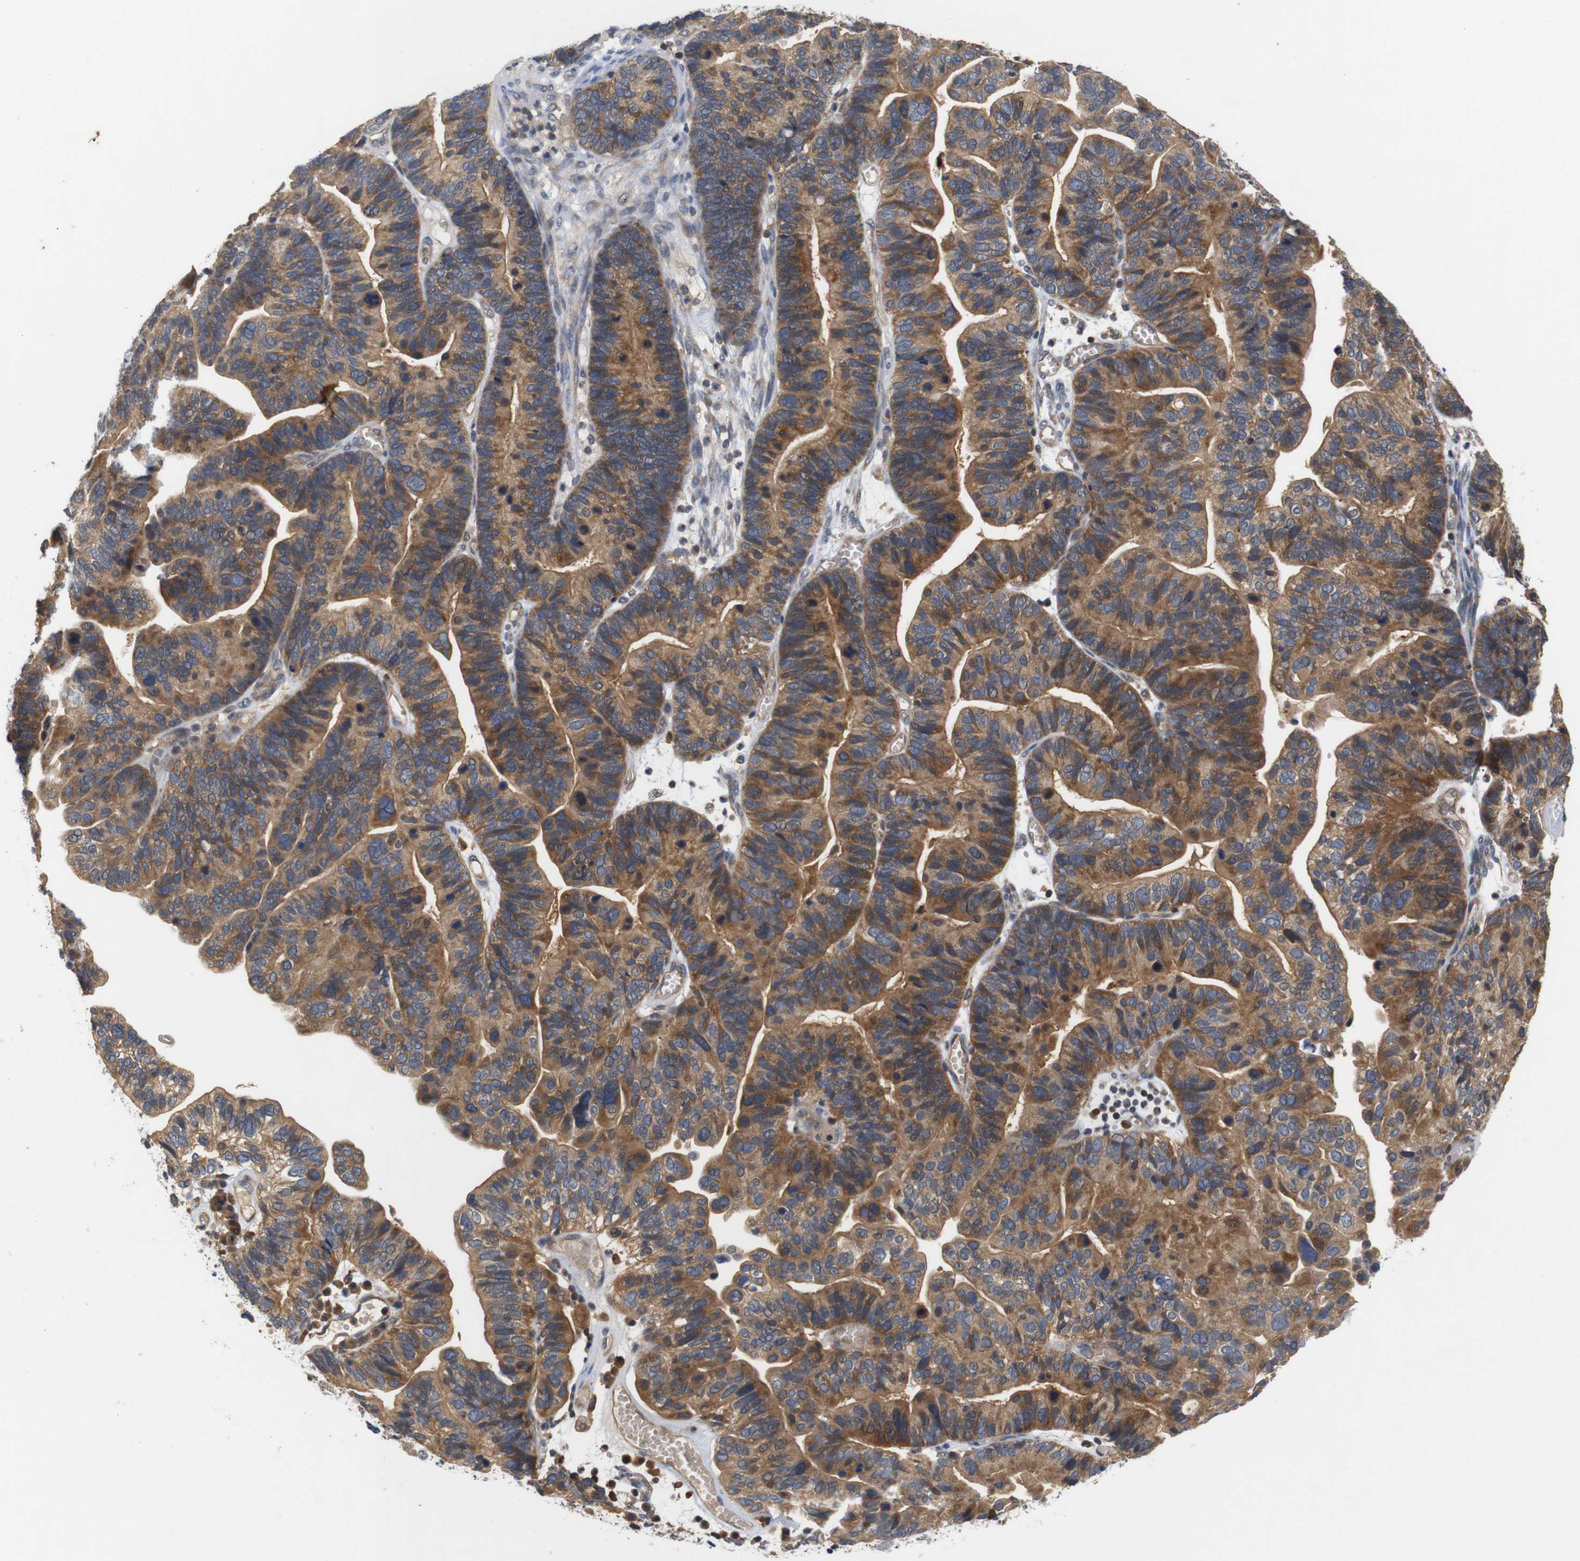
{"staining": {"intensity": "moderate", "quantity": ">75%", "location": "cytoplasmic/membranous"}, "tissue": "ovarian cancer", "cell_type": "Tumor cells", "image_type": "cancer", "snomed": [{"axis": "morphology", "description": "Cystadenocarcinoma, serous, NOS"}, {"axis": "topography", "description": "Ovary"}], "caption": "IHC photomicrograph of human ovarian cancer (serous cystadenocarcinoma) stained for a protein (brown), which exhibits medium levels of moderate cytoplasmic/membranous positivity in about >75% of tumor cells.", "gene": "RIPK1", "patient": {"sex": "female", "age": 56}}